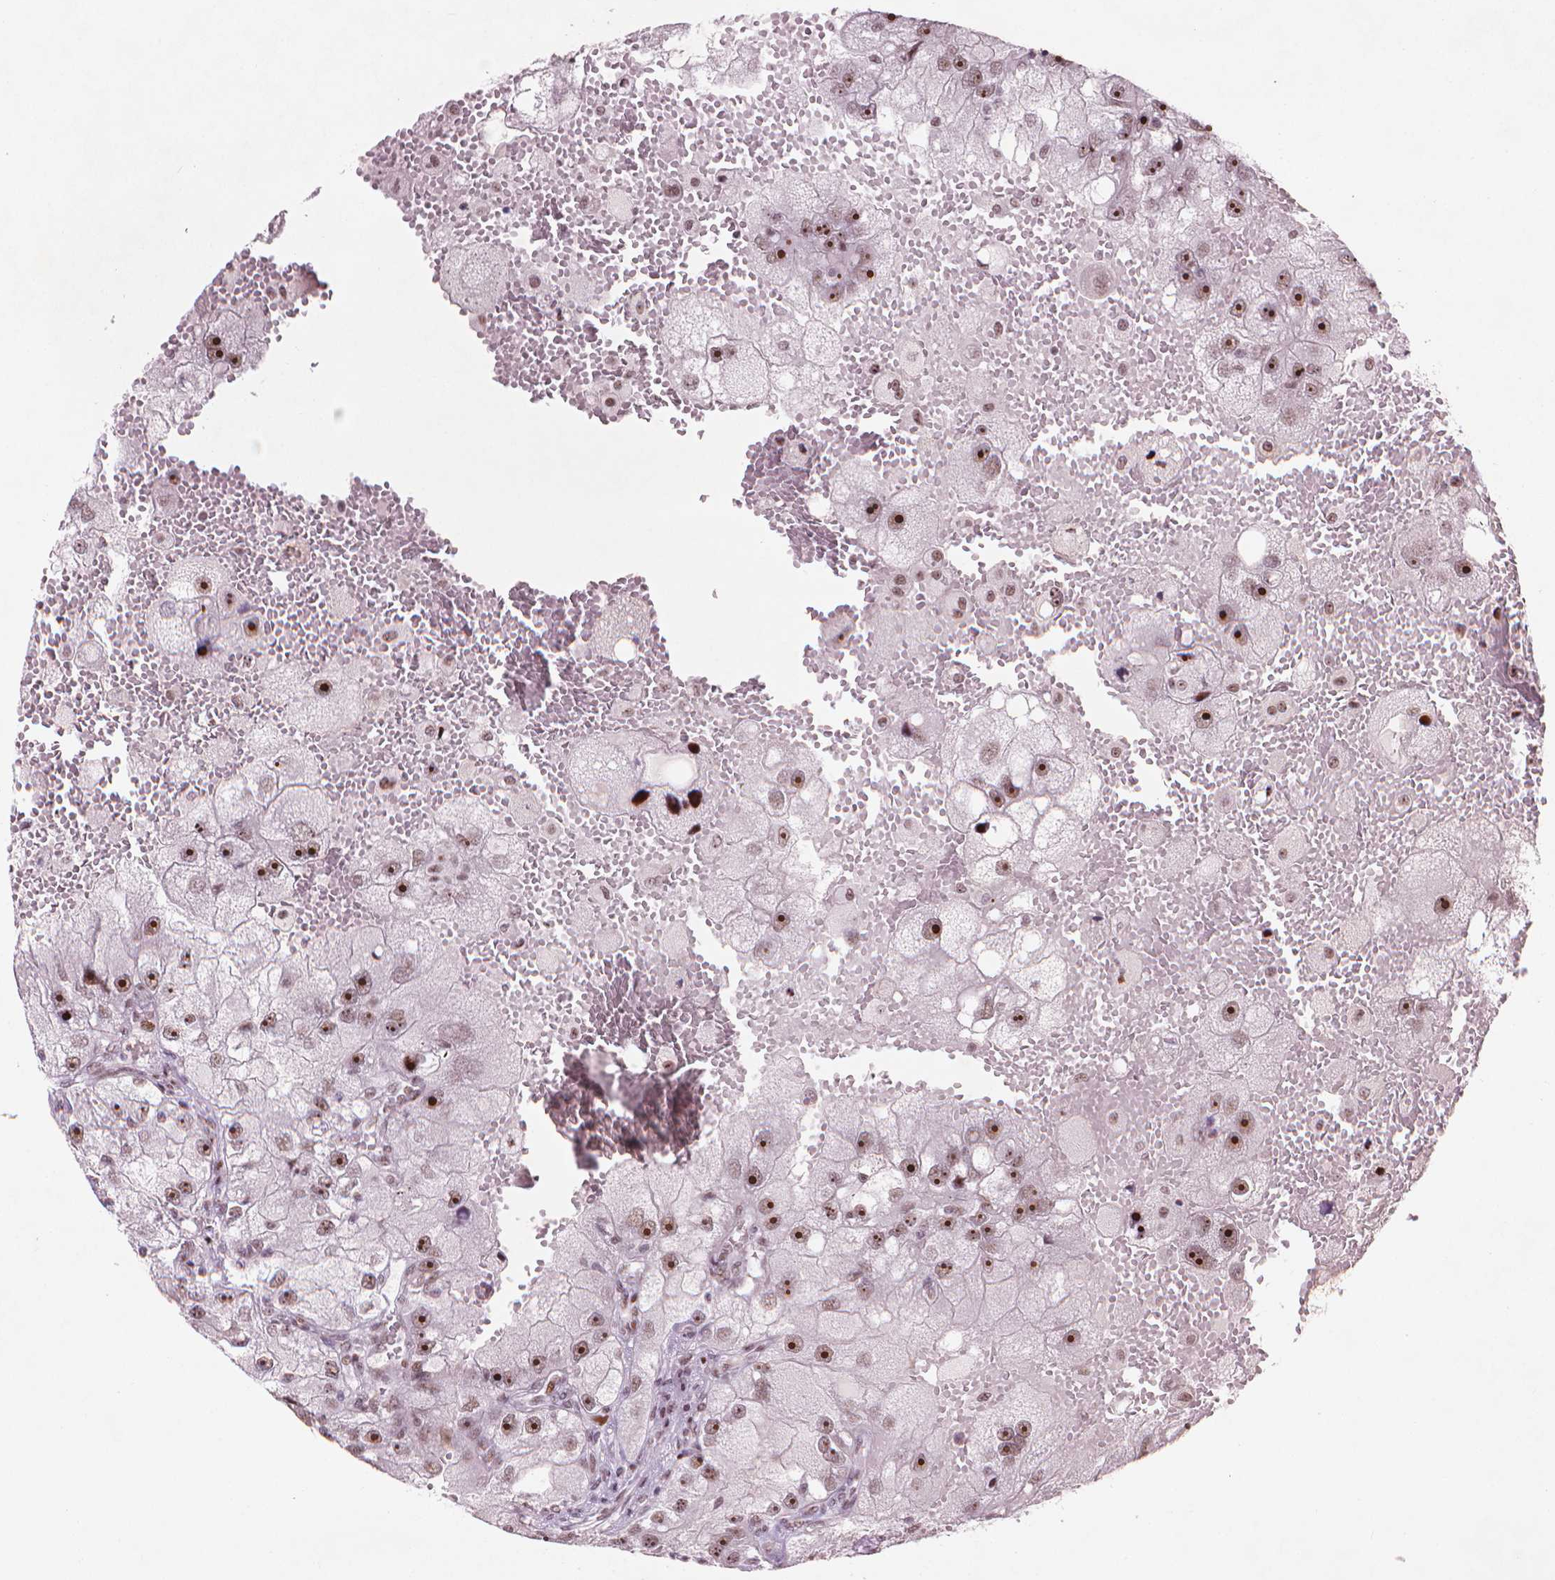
{"staining": {"intensity": "strong", "quantity": ">75%", "location": "nuclear"}, "tissue": "renal cancer", "cell_type": "Tumor cells", "image_type": "cancer", "snomed": [{"axis": "morphology", "description": "Adenocarcinoma, NOS"}, {"axis": "topography", "description": "Kidney"}], "caption": "Adenocarcinoma (renal) stained for a protein exhibits strong nuclear positivity in tumor cells.", "gene": "HES7", "patient": {"sex": "male", "age": 63}}